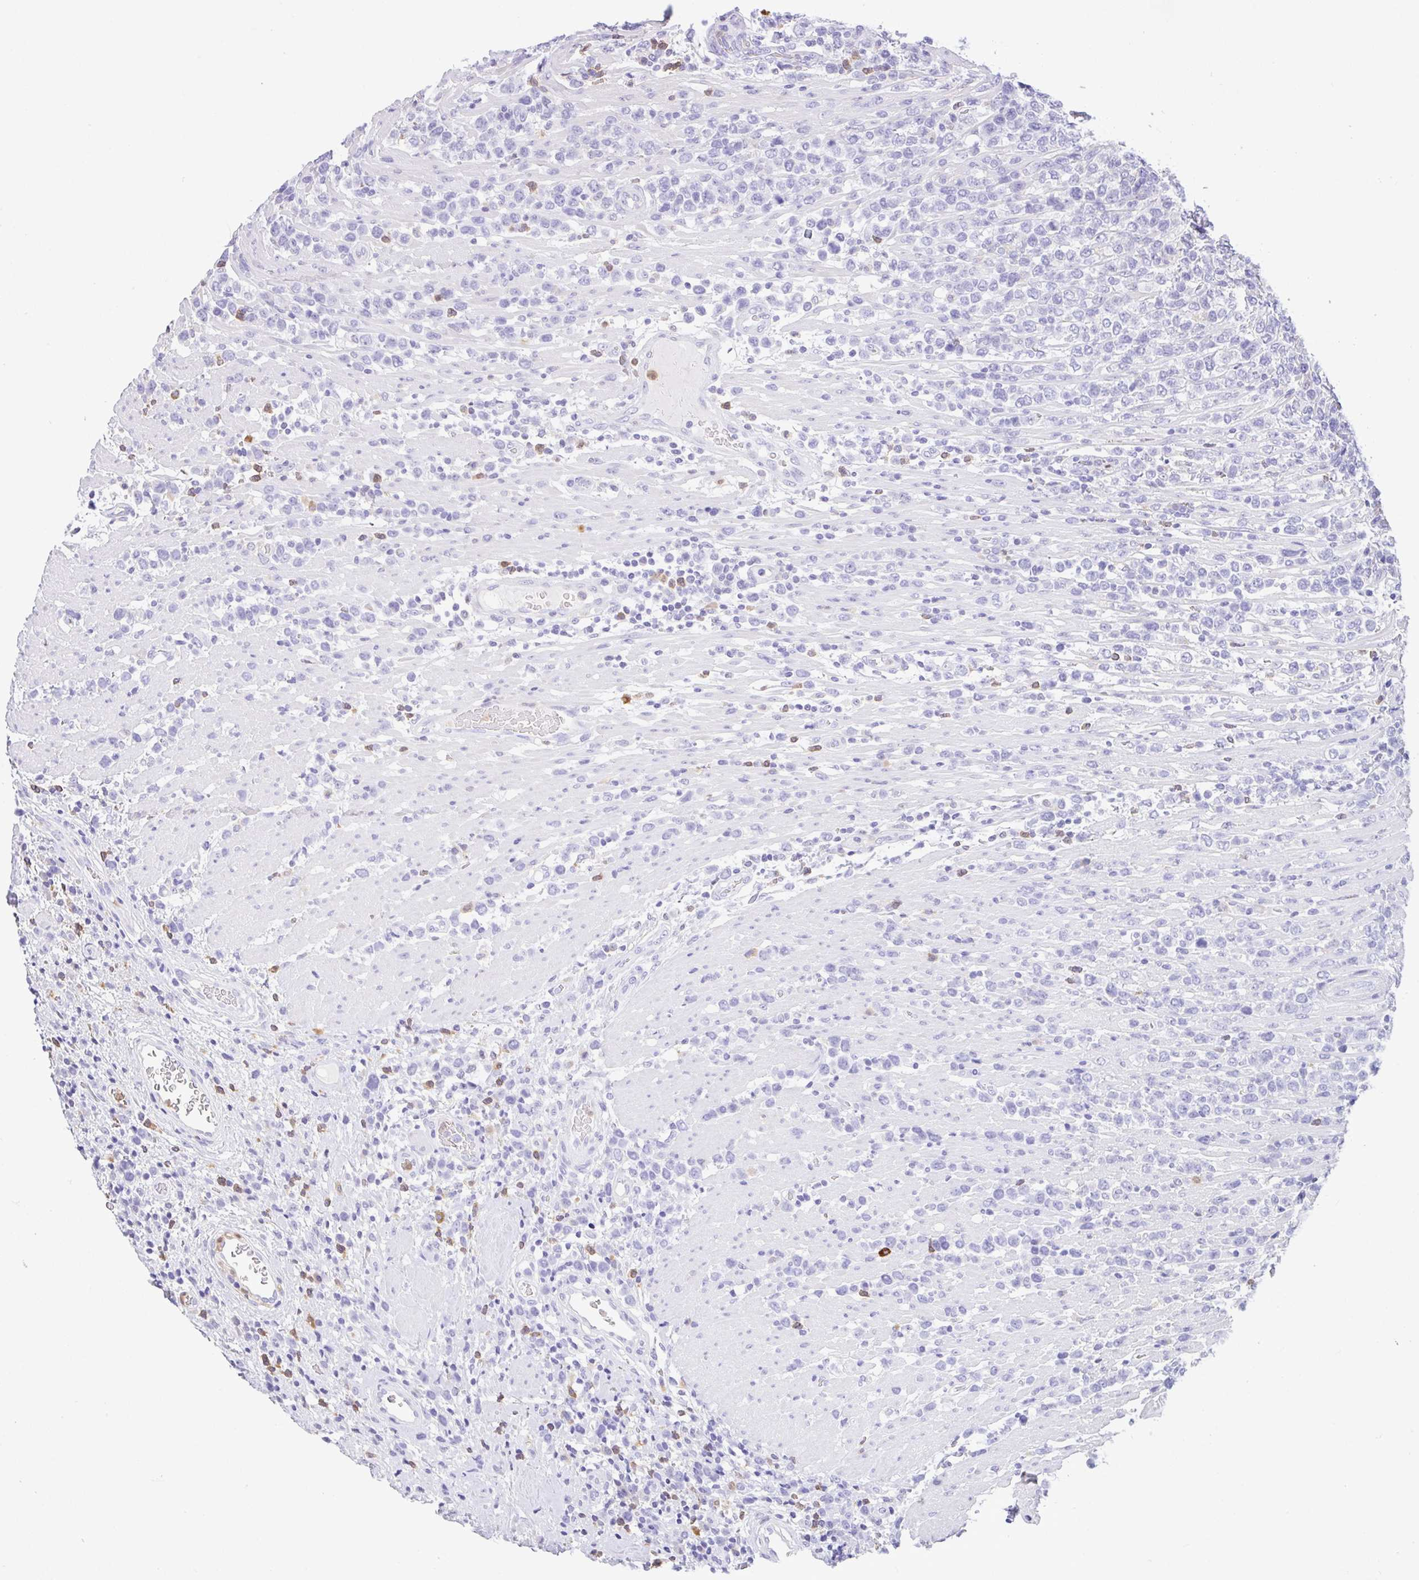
{"staining": {"intensity": "negative", "quantity": "none", "location": "none"}, "tissue": "lymphoma", "cell_type": "Tumor cells", "image_type": "cancer", "snomed": [{"axis": "morphology", "description": "Malignant lymphoma, non-Hodgkin's type, High grade"}, {"axis": "topography", "description": "Soft tissue"}], "caption": "Immunohistochemistry (IHC) micrograph of neoplastic tissue: human lymphoma stained with DAB (3,3'-diaminobenzidine) shows no significant protein expression in tumor cells.", "gene": "NCF1", "patient": {"sex": "female", "age": 56}}